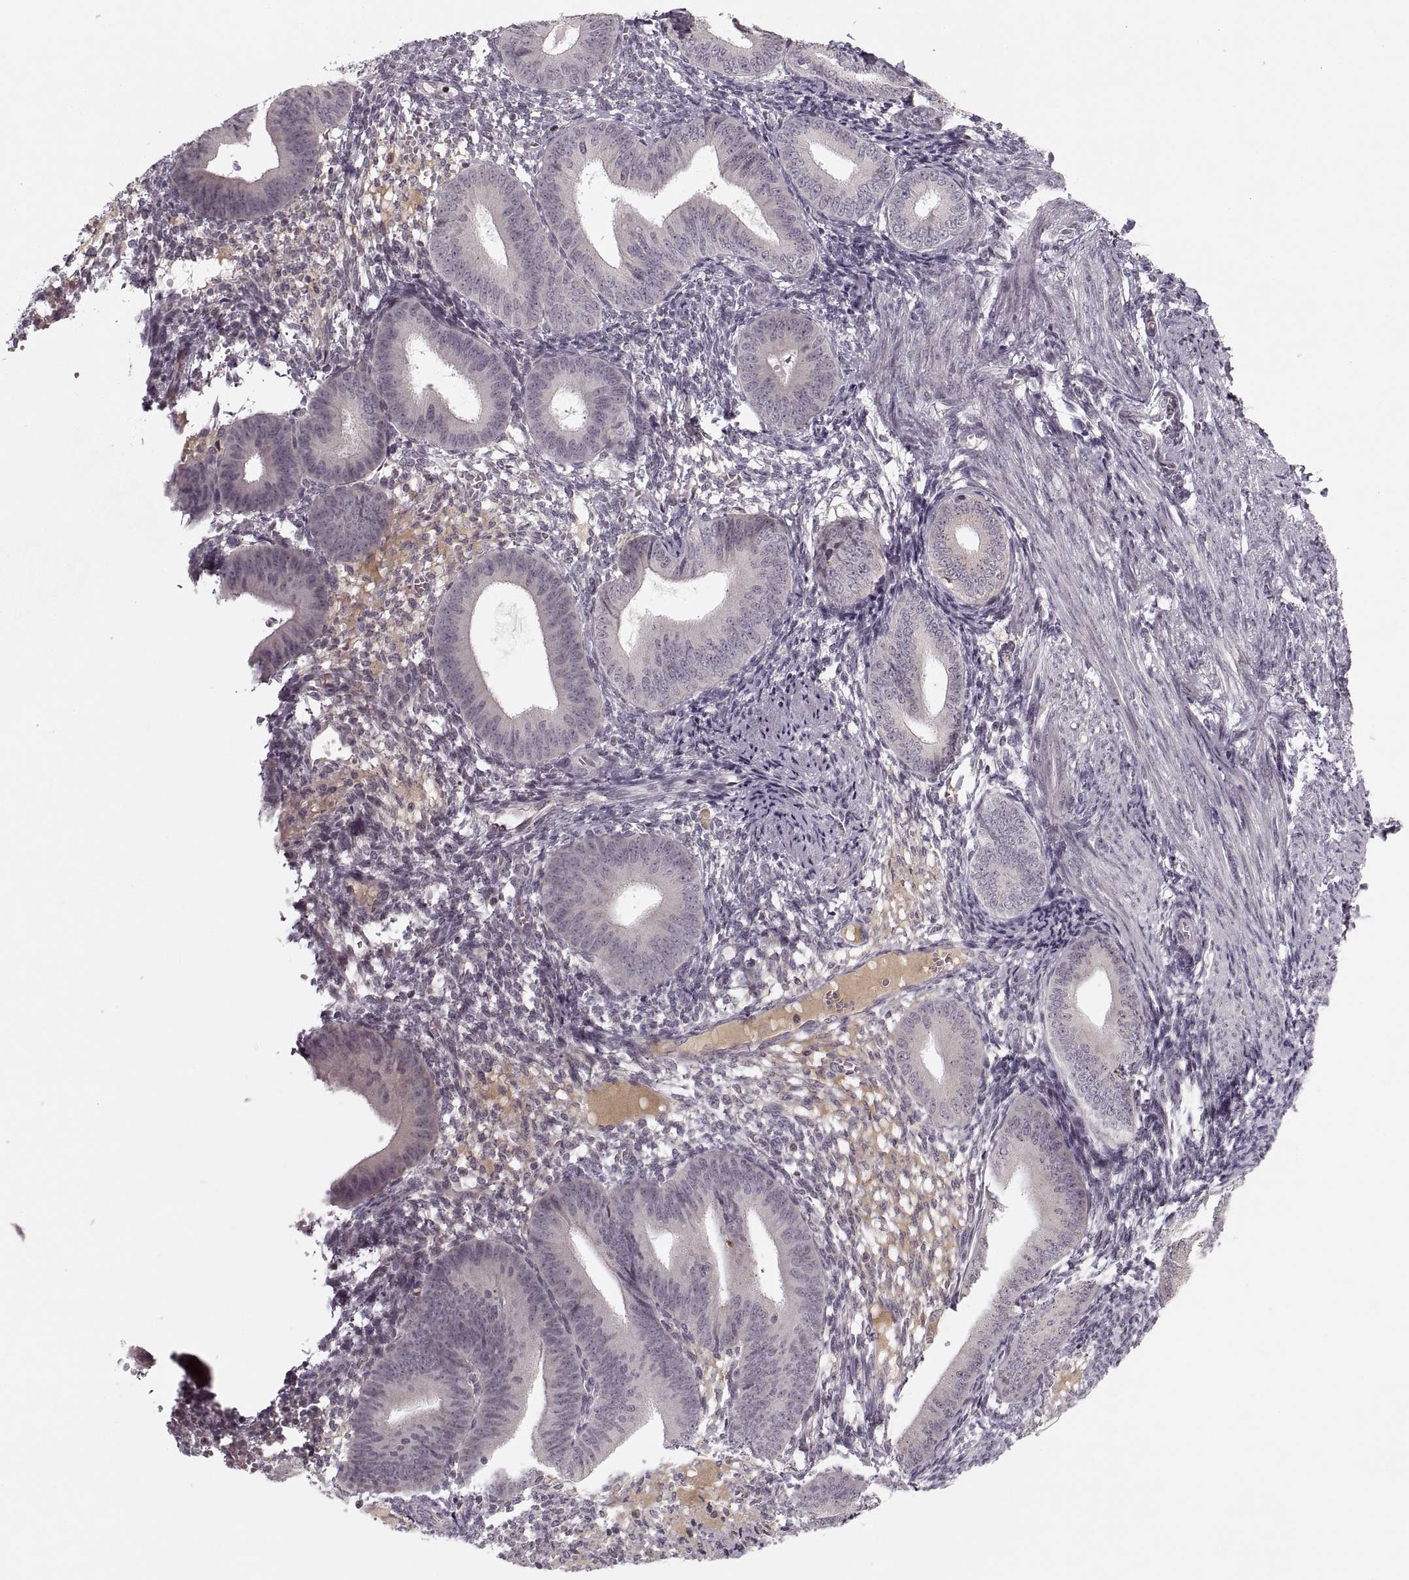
{"staining": {"intensity": "negative", "quantity": "none", "location": "none"}, "tissue": "endometrium", "cell_type": "Cells in endometrial stroma", "image_type": "normal", "snomed": [{"axis": "morphology", "description": "Normal tissue, NOS"}, {"axis": "topography", "description": "Endometrium"}], "caption": "An image of endometrium stained for a protein displays no brown staining in cells in endometrial stroma.", "gene": "ASIC3", "patient": {"sex": "female", "age": 39}}